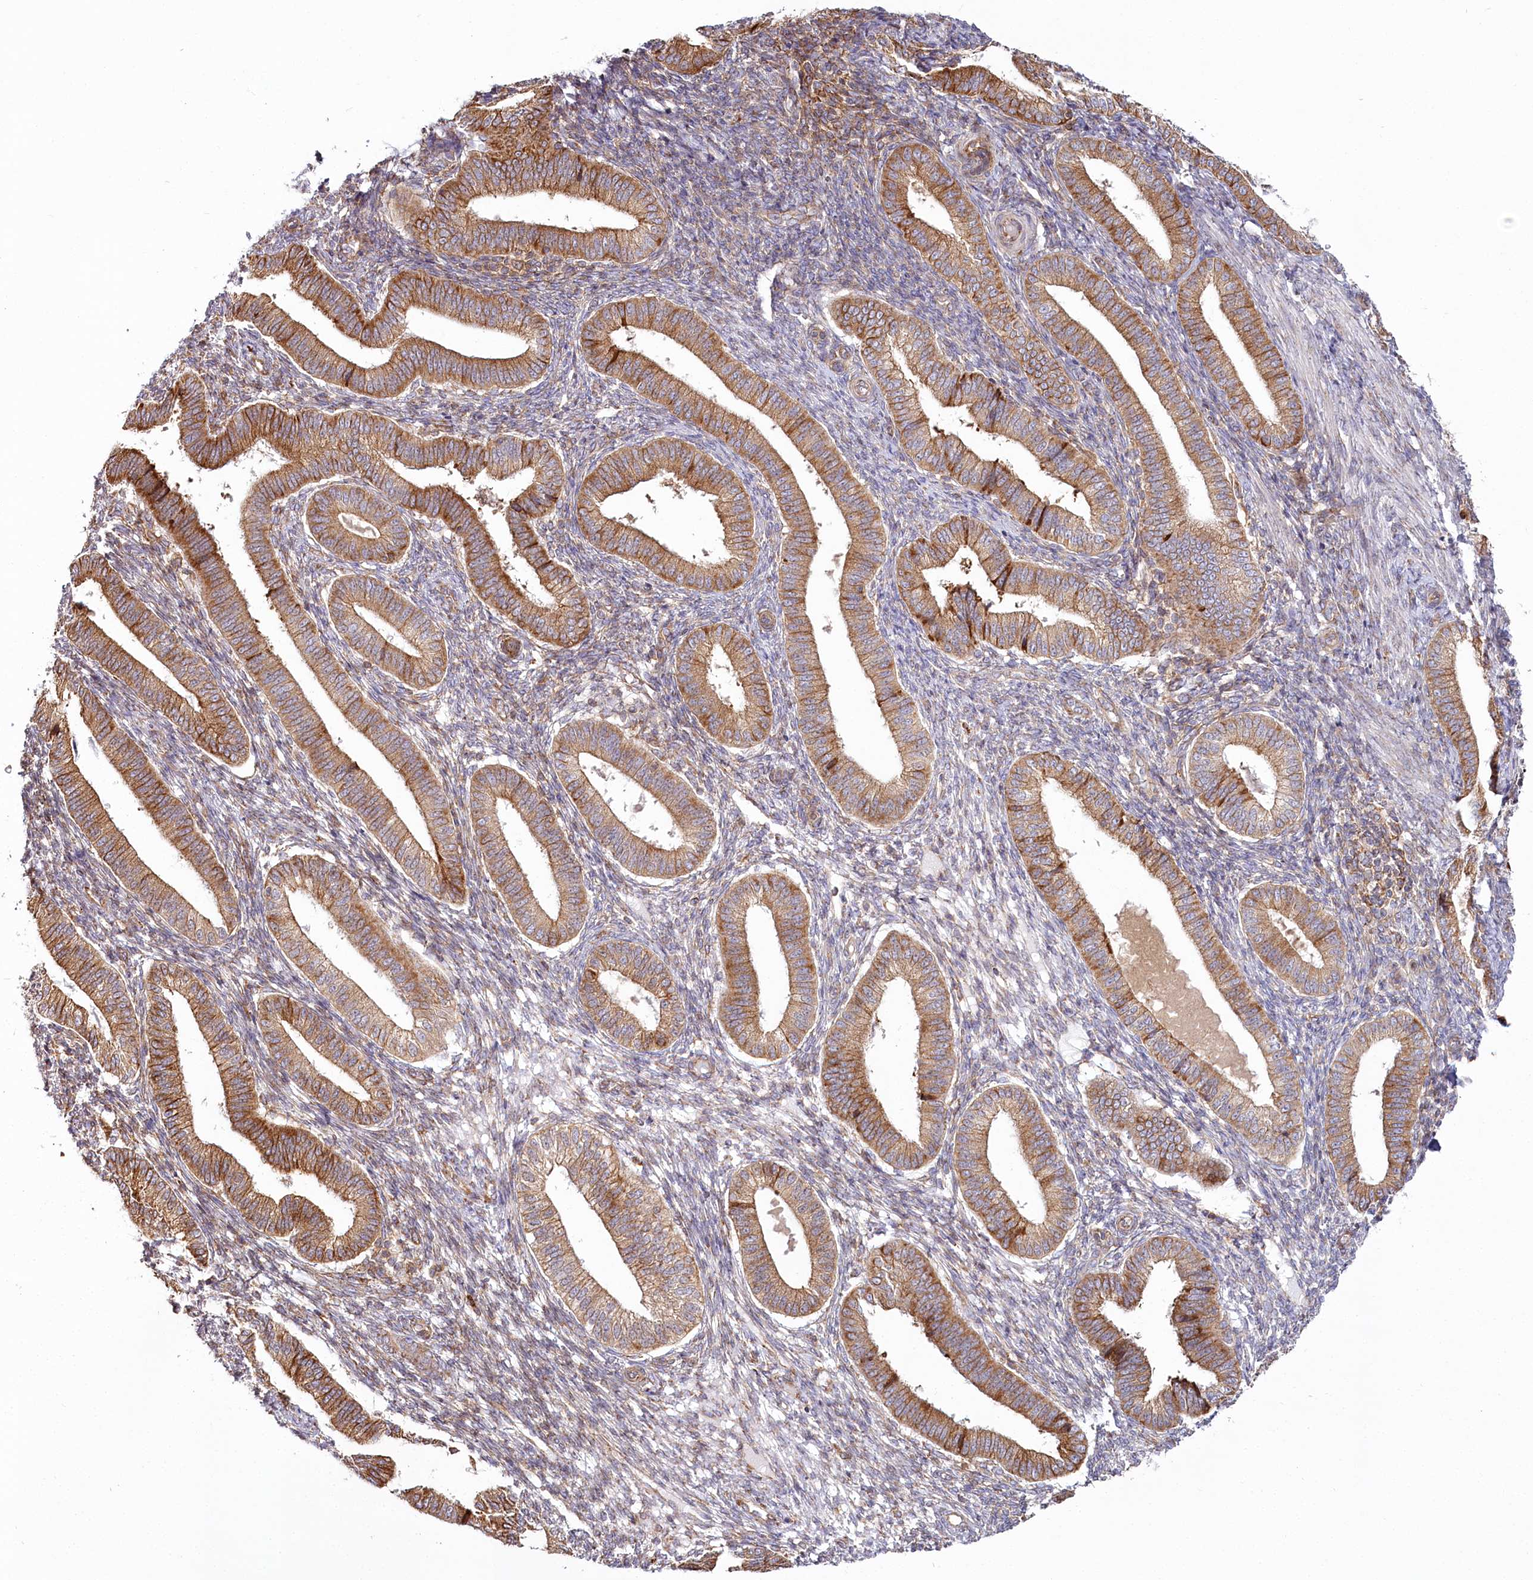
{"staining": {"intensity": "moderate", "quantity": ">75%", "location": "cytoplasmic/membranous"}, "tissue": "endometrium", "cell_type": "Cells in endometrial stroma", "image_type": "normal", "snomed": [{"axis": "morphology", "description": "Normal tissue, NOS"}, {"axis": "topography", "description": "Endometrium"}], "caption": "There is medium levels of moderate cytoplasmic/membranous expression in cells in endometrial stroma of normal endometrium, as demonstrated by immunohistochemical staining (brown color).", "gene": "POGLUT1", "patient": {"sex": "female", "age": 39}}